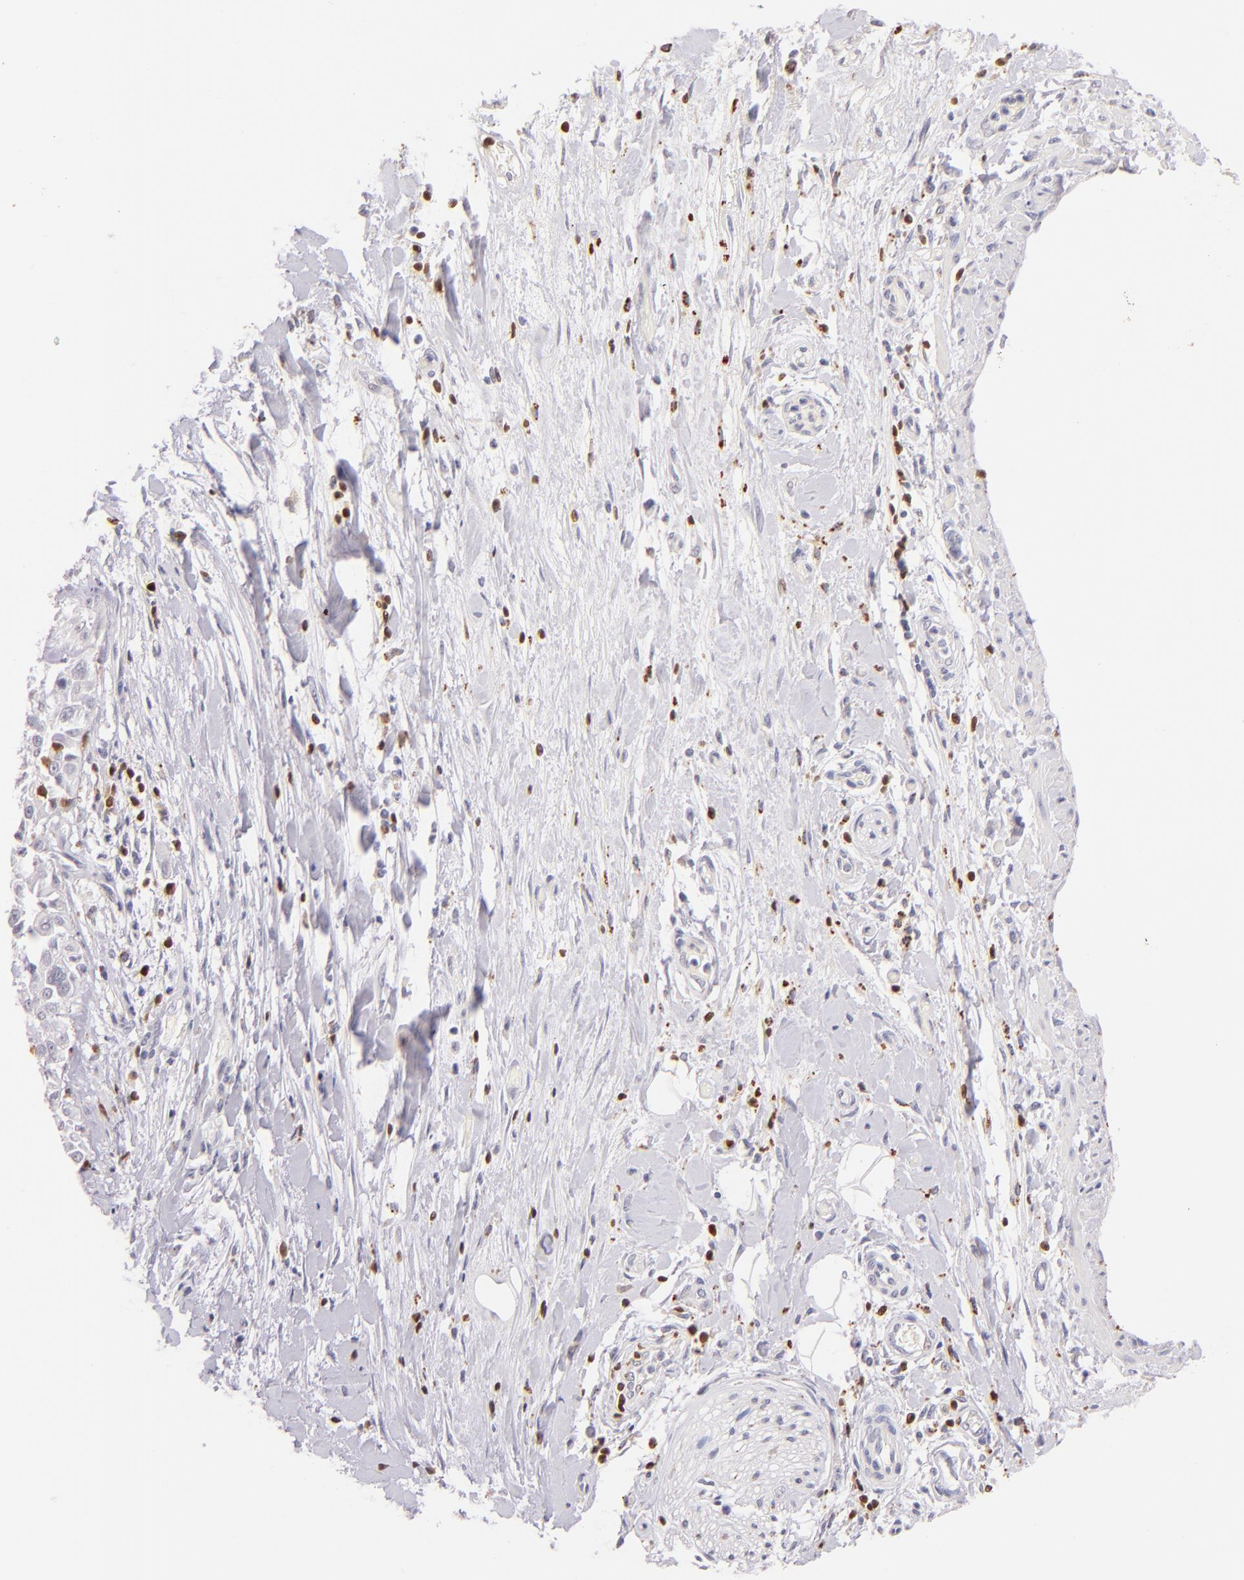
{"staining": {"intensity": "negative", "quantity": "none", "location": "none"}, "tissue": "pancreatic cancer", "cell_type": "Tumor cells", "image_type": "cancer", "snomed": [{"axis": "morphology", "description": "Adenocarcinoma, NOS"}, {"axis": "topography", "description": "Pancreas"}], "caption": "An image of human adenocarcinoma (pancreatic) is negative for staining in tumor cells. (DAB IHC, high magnification).", "gene": "ZAP70", "patient": {"sex": "female", "age": 52}}